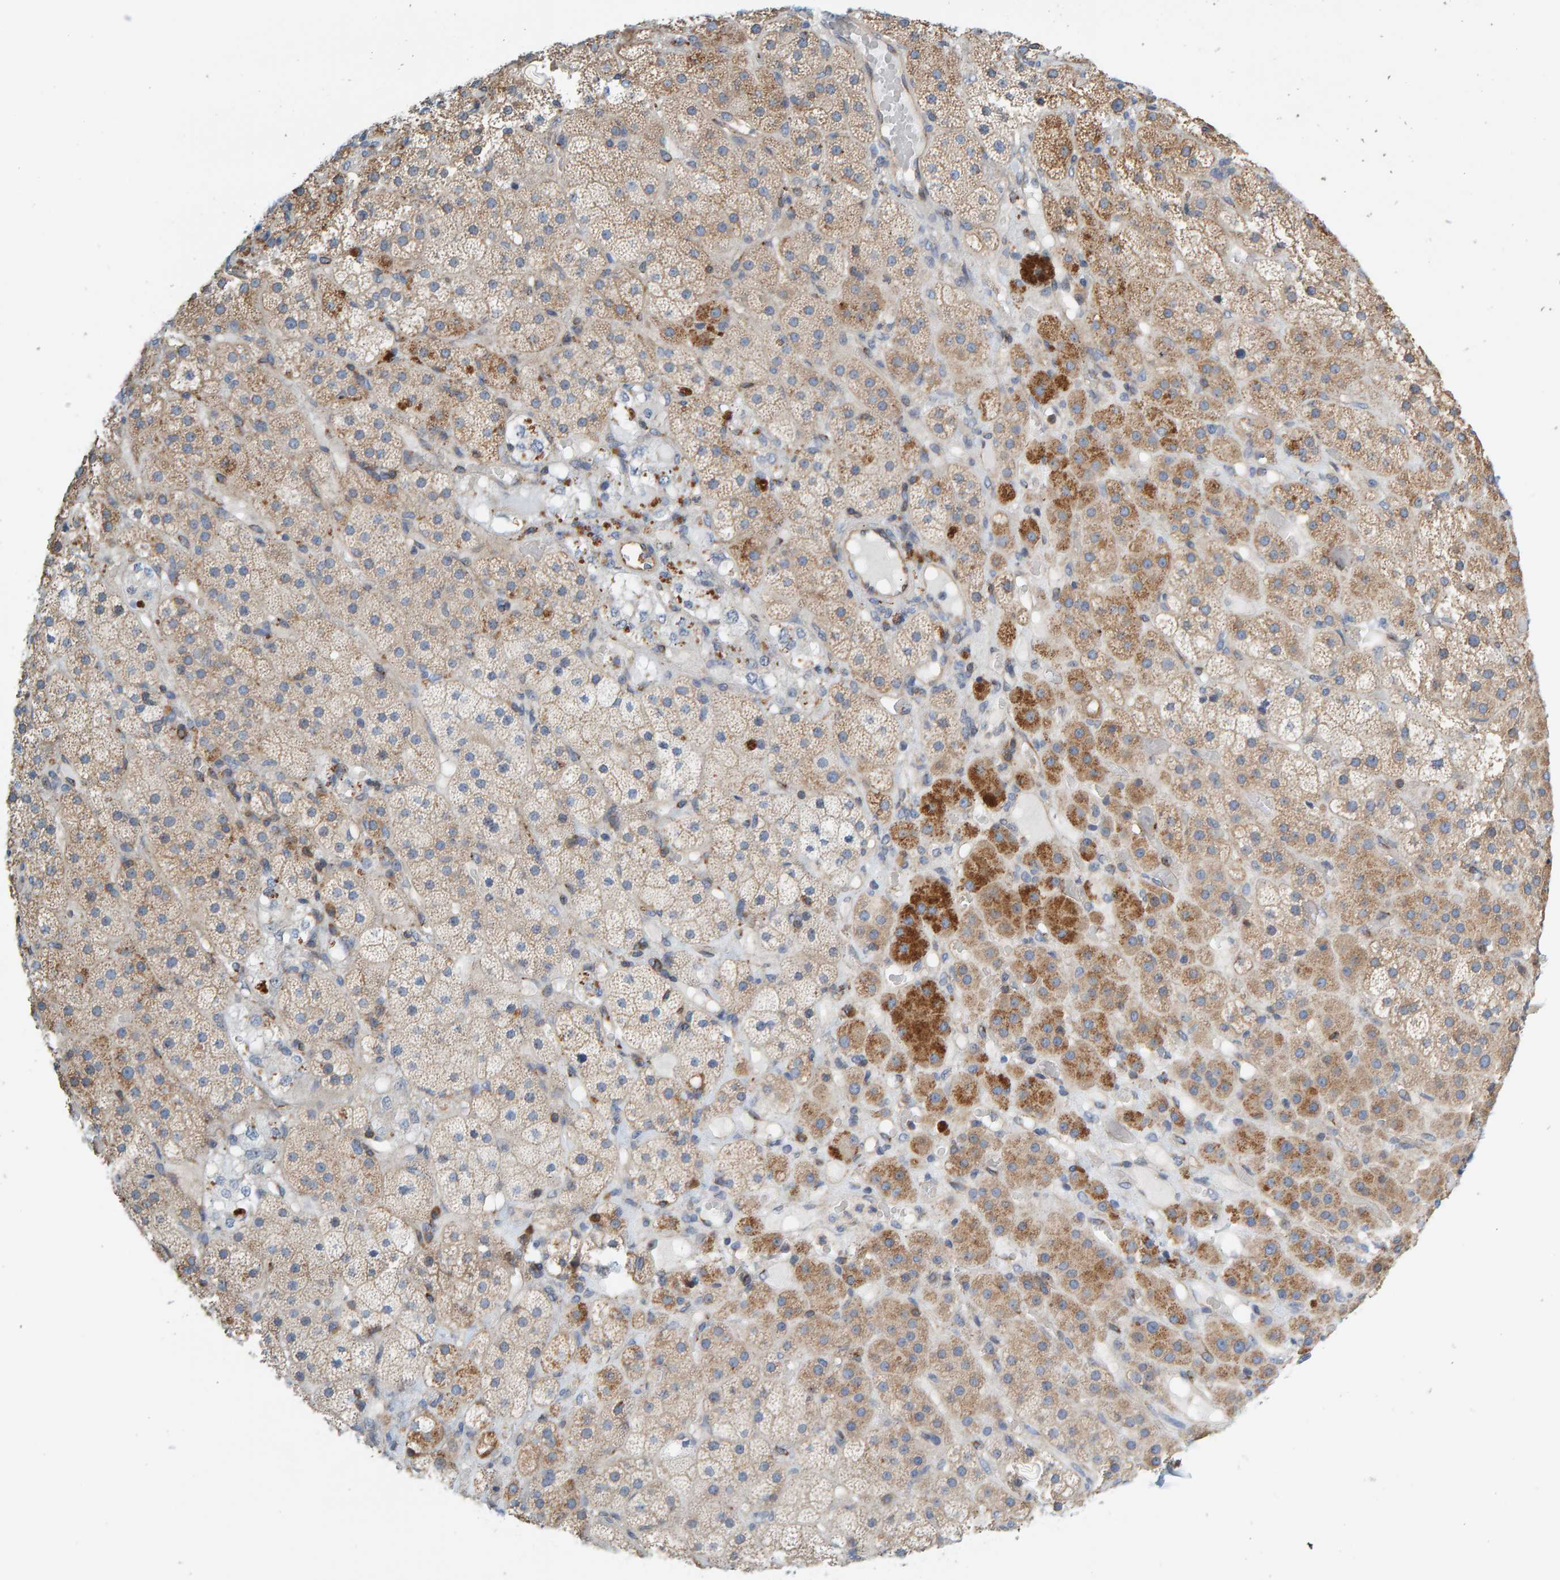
{"staining": {"intensity": "moderate", "quantity": ">75%", "location": "cytoplasmic/membranous"}, "tissue": "adrenal gland", "cell_type": "Glandular cells", "image_type": "normal", "snomed": [{"axis": "morphology", "description": "Normal tissue, NOS"}, {"axis": "topography", "description": "Adrenal gland"}], "caption": "The photomicrograph shows a brown stain indicating the presence of a protein in the cytoplasmic/membranous of glandular cells in adrenal gland. The protein of interest is shown in brown color, while the nuclei are stained blue.", "gene": "PRKD2", "patient": {"sex": "male", "age": 57}}